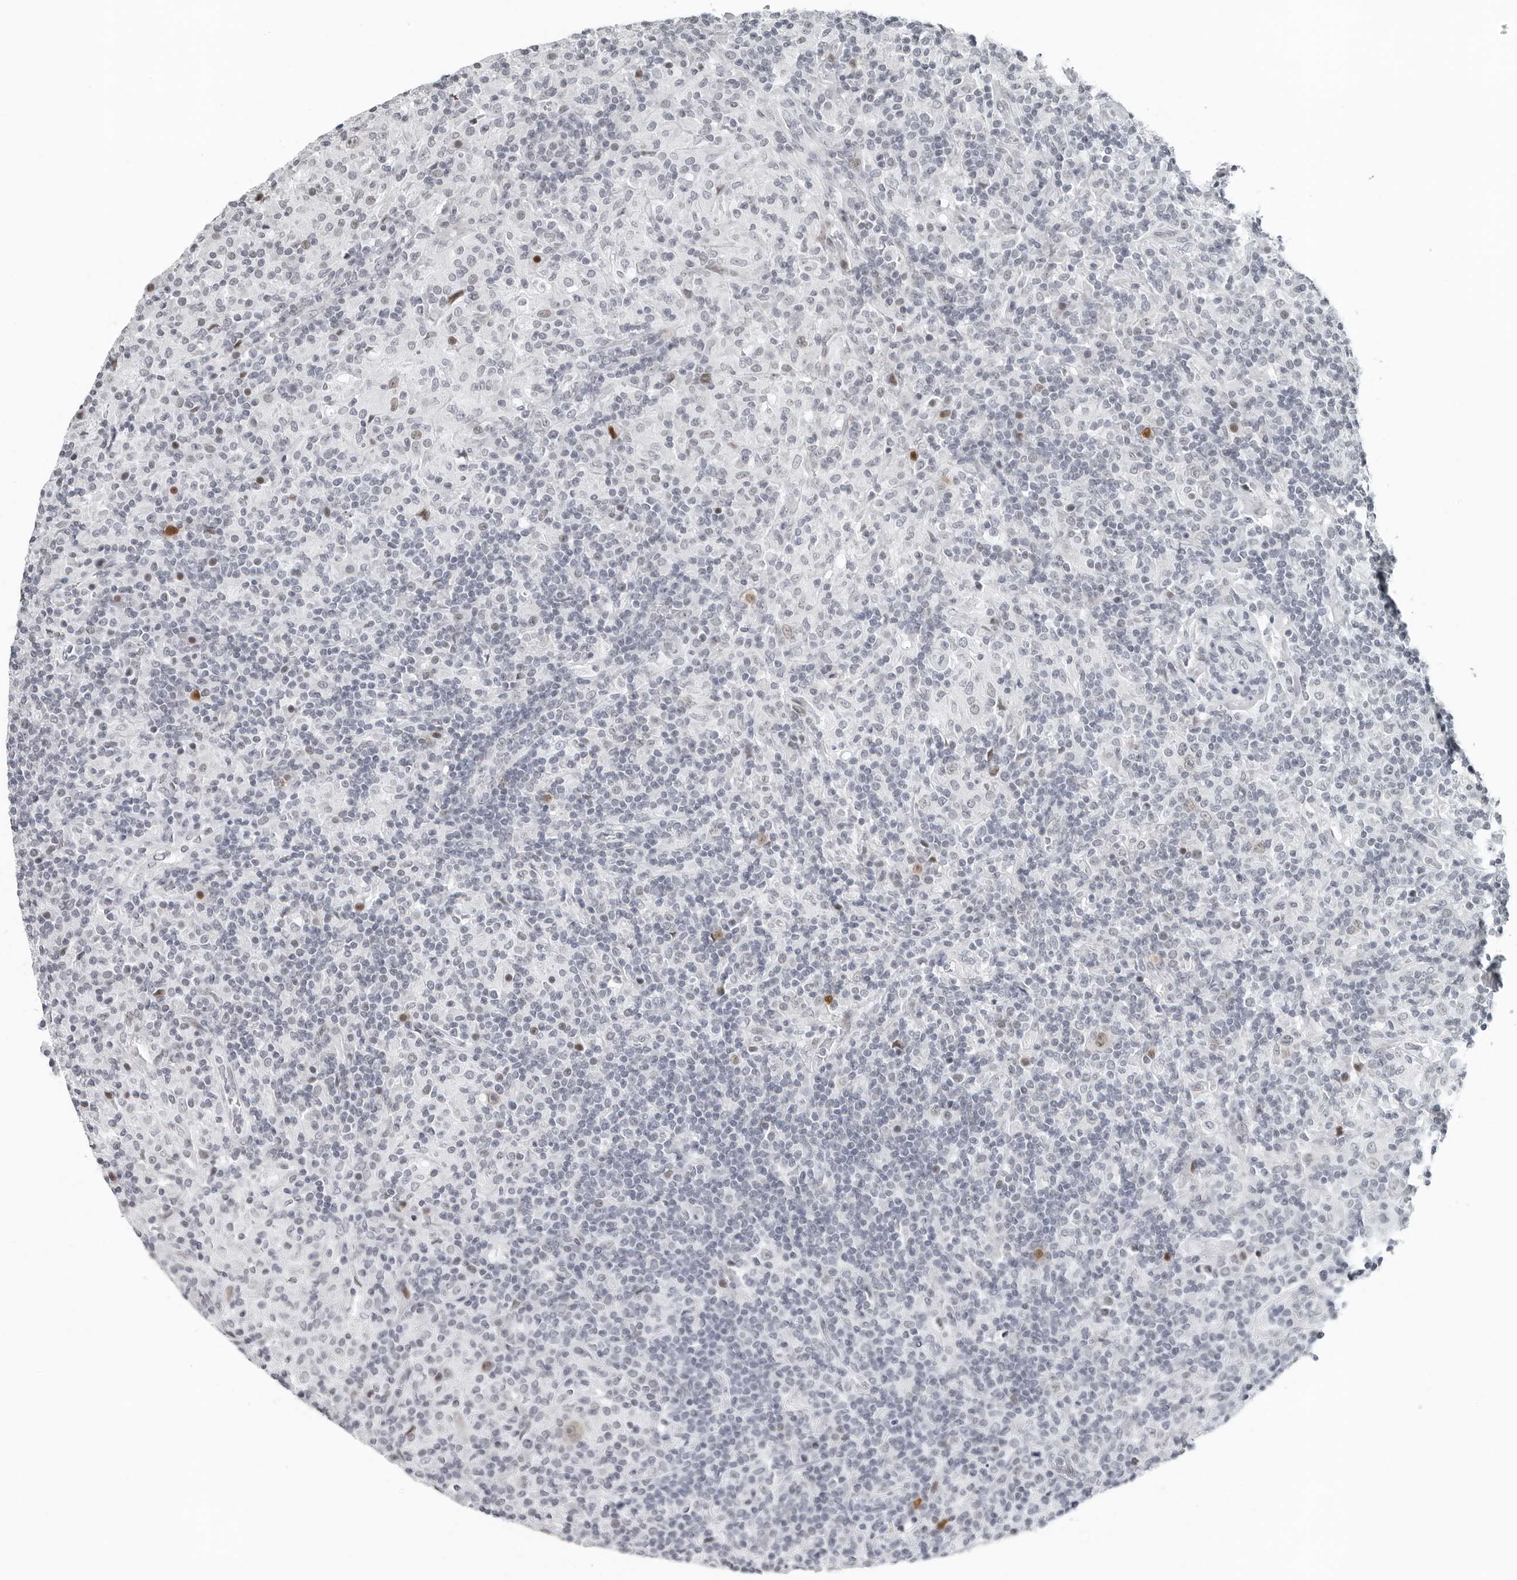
{"staining": {"intensity": "negative", "quantity": "none", "location": "none"}, "tissue": "lymphoma", "cell_type": "Tumor cells", "image_type": "cancer", "snomed": [{"axis": "morphology", "description": "Hodgkin's disease, NOS"}, {"axis": "topography", "description": "Lymph node"}], "caption": "This is an IHC photomicrograph of human Hodgkin's disease. There is no positivity in tumor cells.", "gene": "PPP1R42", "patient": {"sex": "male", "age": 70}}